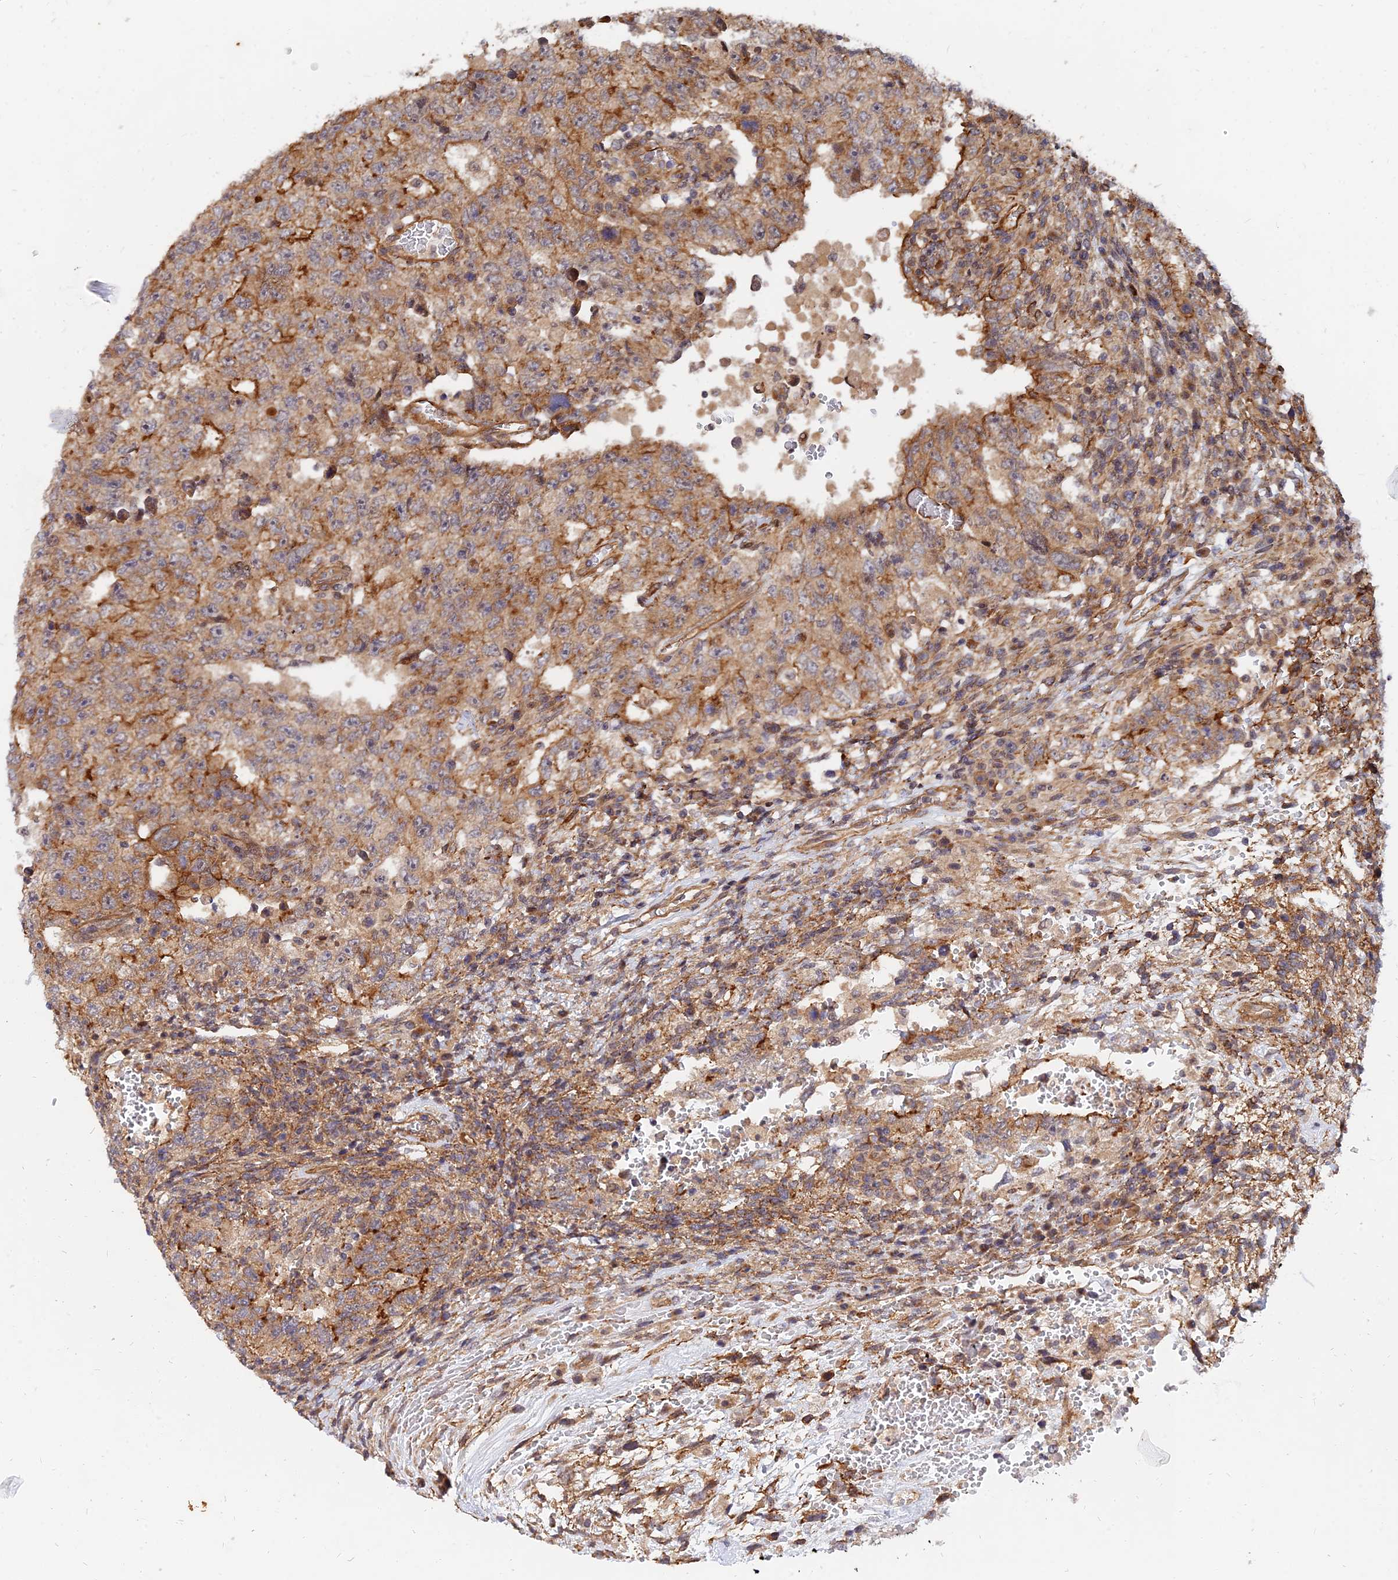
{"staining": {"intensity": "moderate", "quantity": ">75%", "location": "cytoplasmic/membranous"}, "tissue": "testis cancer", "cell_type": "Tumor cells", "image_type": "cancer", "snomed": [{"axis": "morphology", "description": "Carcinoma, Embryonal, NOS"}, {"axis": "topography", "description": "Testis"}], "caption": "Testis embryonal carcinoma was stained to show a protein in brown. There is medium levels of moderate cytoplasmic/membranous expression in approximately >75% of tumor cells. Using DAB (brown) and hematoxylin (blue) stains, captured at high magnification using brightfield microscopy.", "gene": "WDR41", "patient": {"sex": "male", "age": 26}}